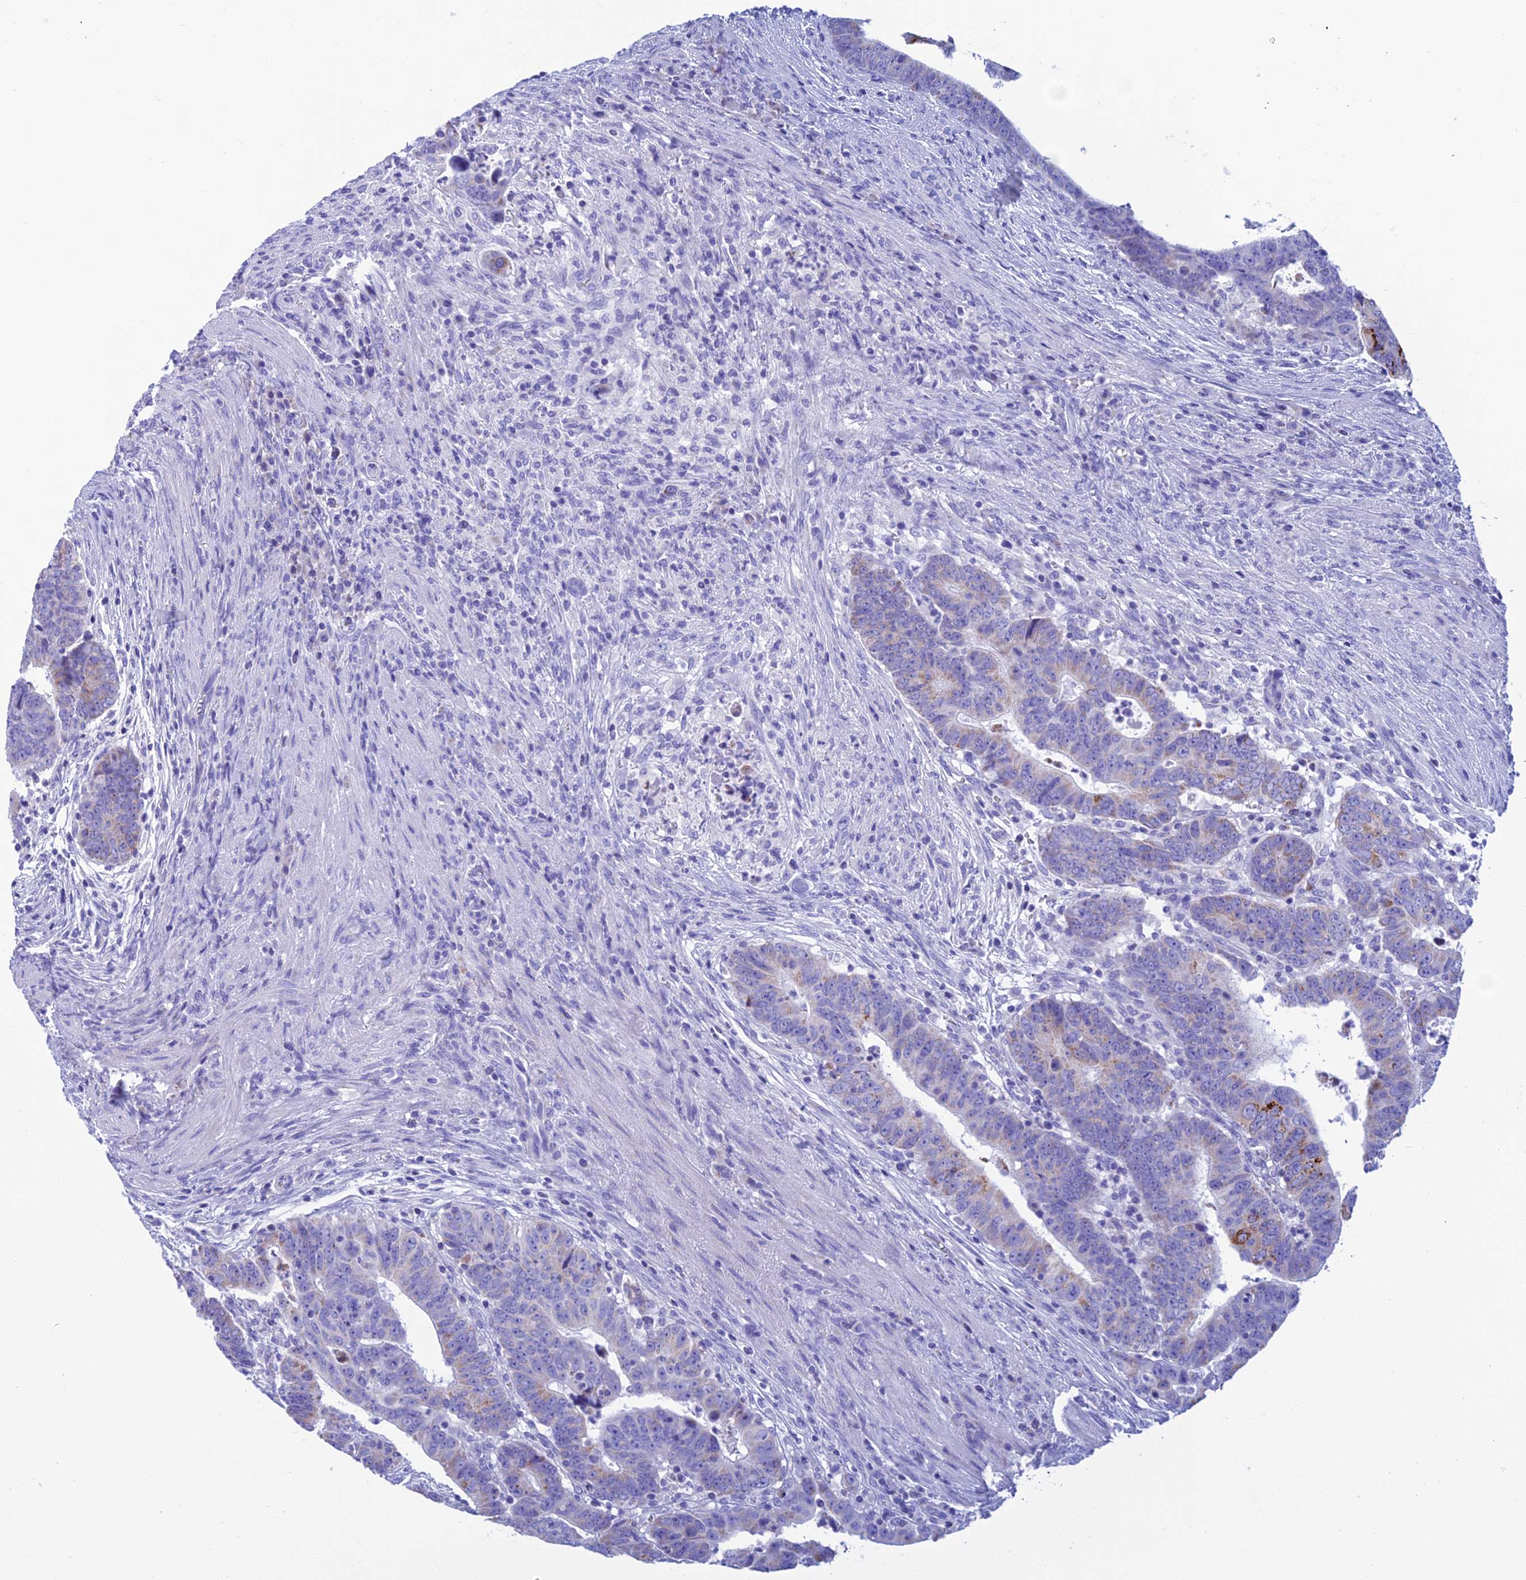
{"staining": {"intensity": "strong", "quantity": "<25%", "location": "cytoplasmic/membranous"}, "tissue": "colorectal cancer", "cell_type": "Tumor cells", "image_type": "cancer", "snomed": [{"axis": "morphology", "description": "Normal tissue, NOS"}, {"axis": "morphology", "description": "Adenocarcinoma, NOS"}, {"axis": "topography", "description": "Rectum"}], "caption": "This photomicrograph demonstrates colorectal cancer stained with immunohistochemistry (IHC) to label a protein in brown. The cytoplasmic/membranous of tumor cells show strong positivity for the protein. Nuclei are counter-stained blue.", "gene": "NXPE4", "patient": {"sex": "female", "age": 65}}